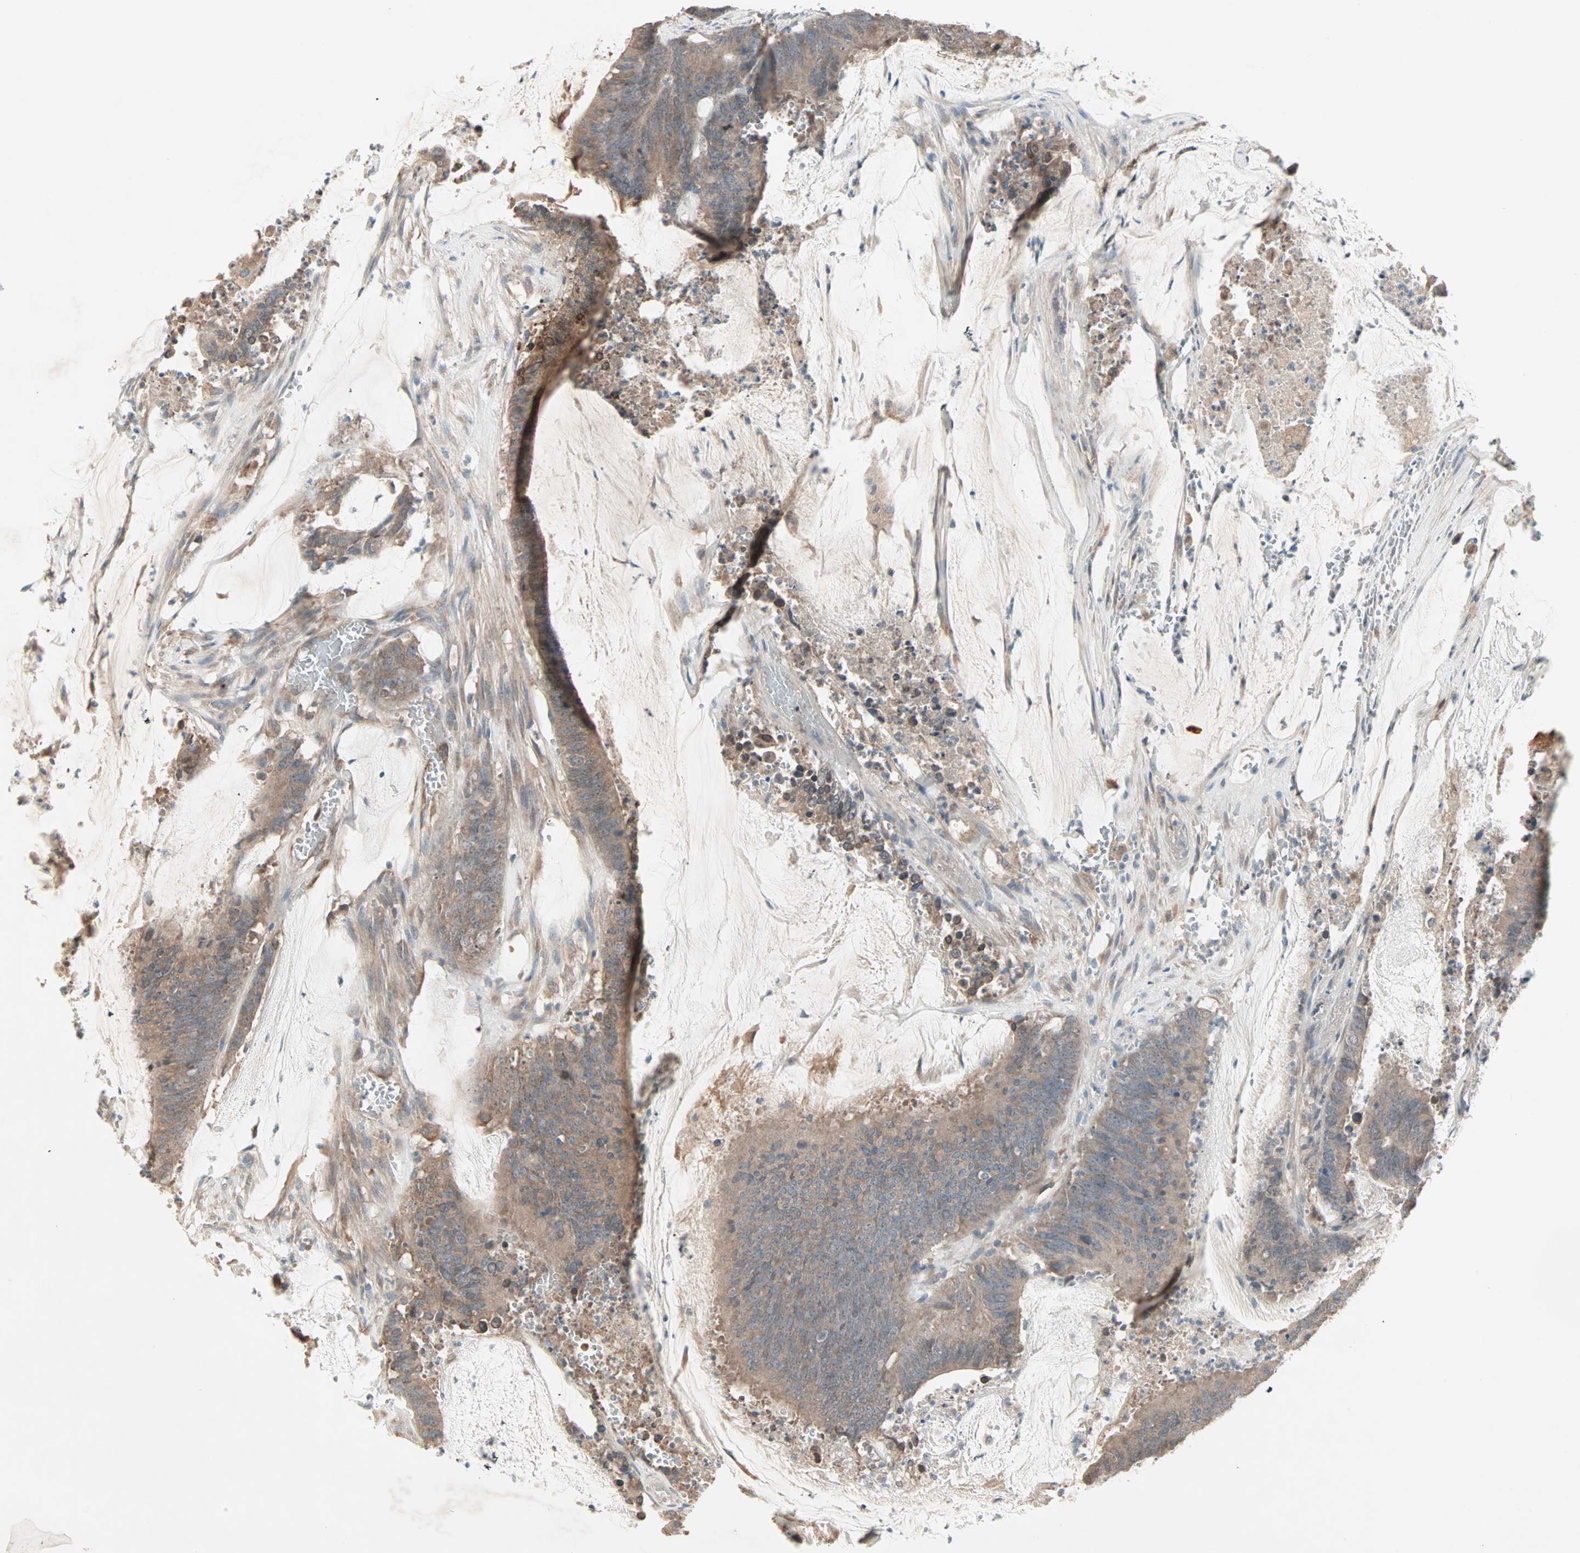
{"staining": {"intensity": "weak", "quantity": ">75%", "location": "cytoplasmic/membranous"}, "tissue": "colorectal cancer", "cell_type": "Tumor cells", "image_type": "cancer", "snomed": [{"axis": "morphology", "description": "Adenocarcinoma, NOS"}, {"axis": "topography", "description": "Rectum"}], "caption": "DAB immunohistochemical staining of human colorectal adenocarcinoma displays weak cytoplasmic/membranous protein positivity in about >75% of tumor cells.", "gene": "JMJD7-PLA2G4B", "patient": {"sex": "female", "age": 66}}